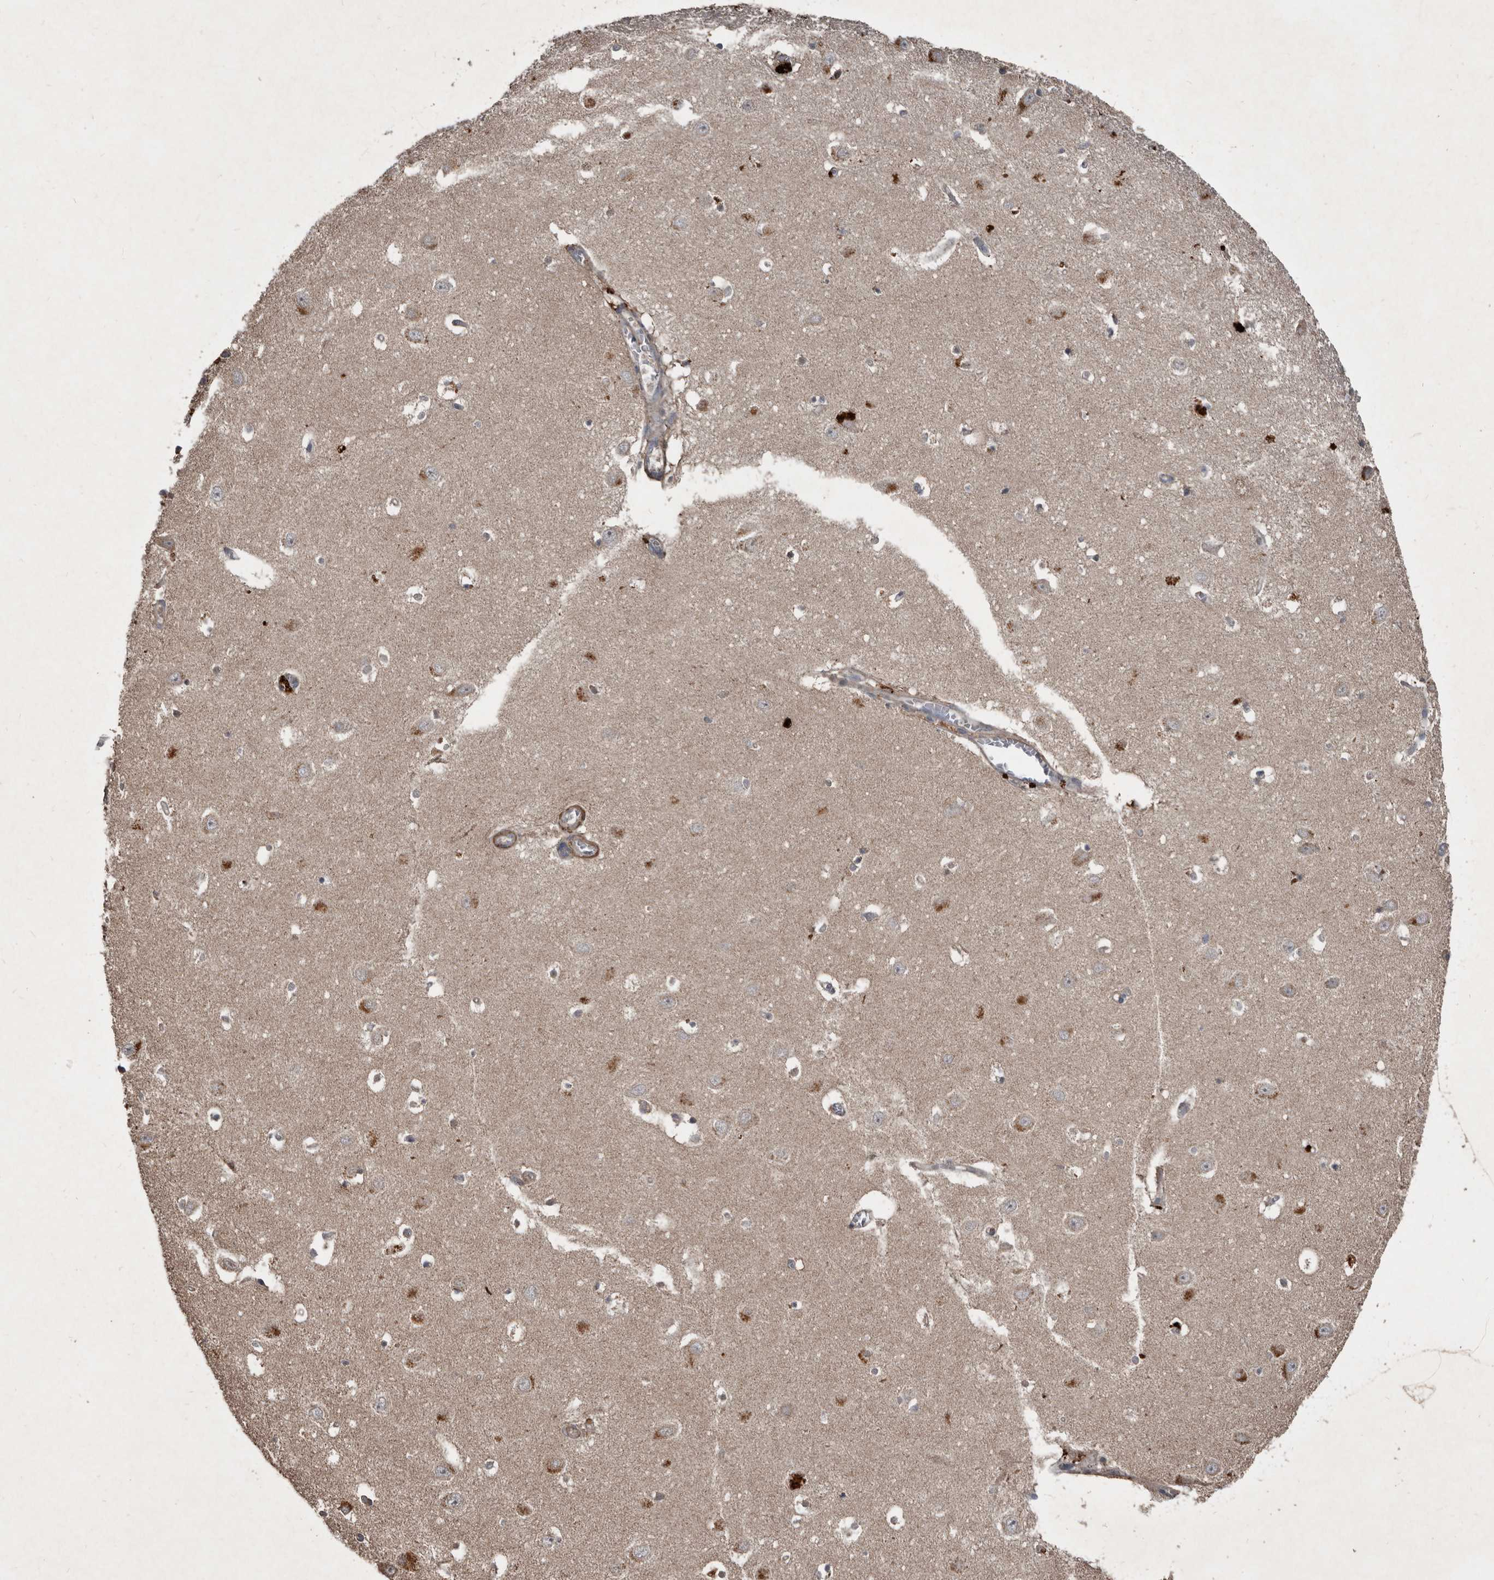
{"staining": {"intensity": "negative", "quantity": "none", "location": "none"}, "tissue": "hippocampus", "cell_type": "Glial cells", "image_type": "normal", "snomed": [{"axis": "morphology", "description": "Normal tissue, NOS"}, {"axis": "topography", "description": "Hippocampus"}], "caption": "DAB immunohistochemical staining of normal hippocampus displays no significant staining in glial cells. Nuclei are stained in blue.", "gene": "GREB1", "patient": {"sex": "female", "age": 64}}